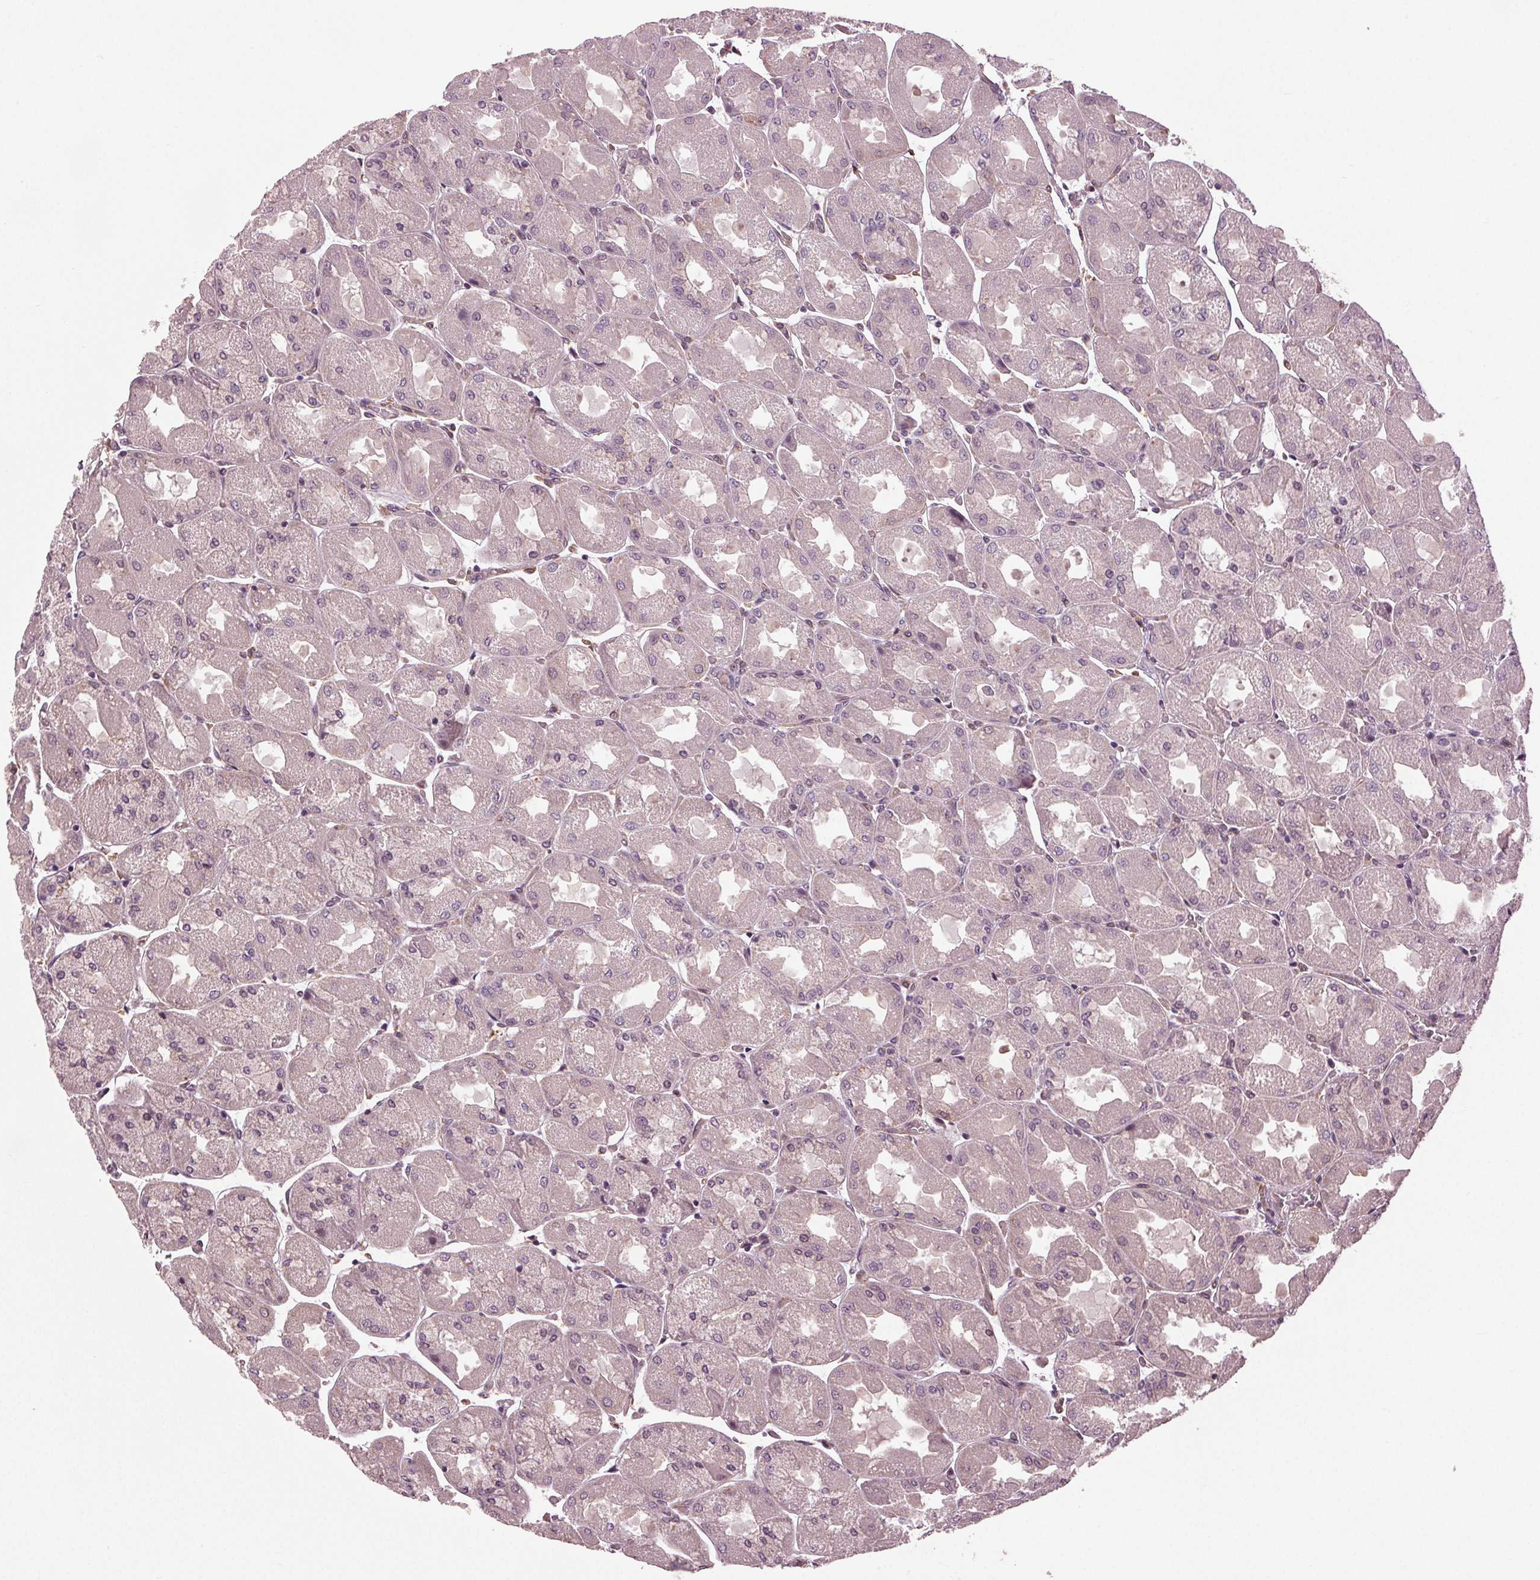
{"staining": {"intensity": "negative", "quantity": "none", "location": "none"}, "tissue": "stomach", "cell_type": "Glandular cells", "image_type": "normal", "snomed": [{"axis": "morphology", "description": "Normal tissue, NOS"}, {"axis": "topography", "description": "Stomach"}], "caption": "High power microscopy image of an immunohistochemistry photomicrograph of unremarkable stomach, revealing no significant positivity in glandular cells.", "gene": "BSDC1", "patient": {"sex": "female", "age": 61}}